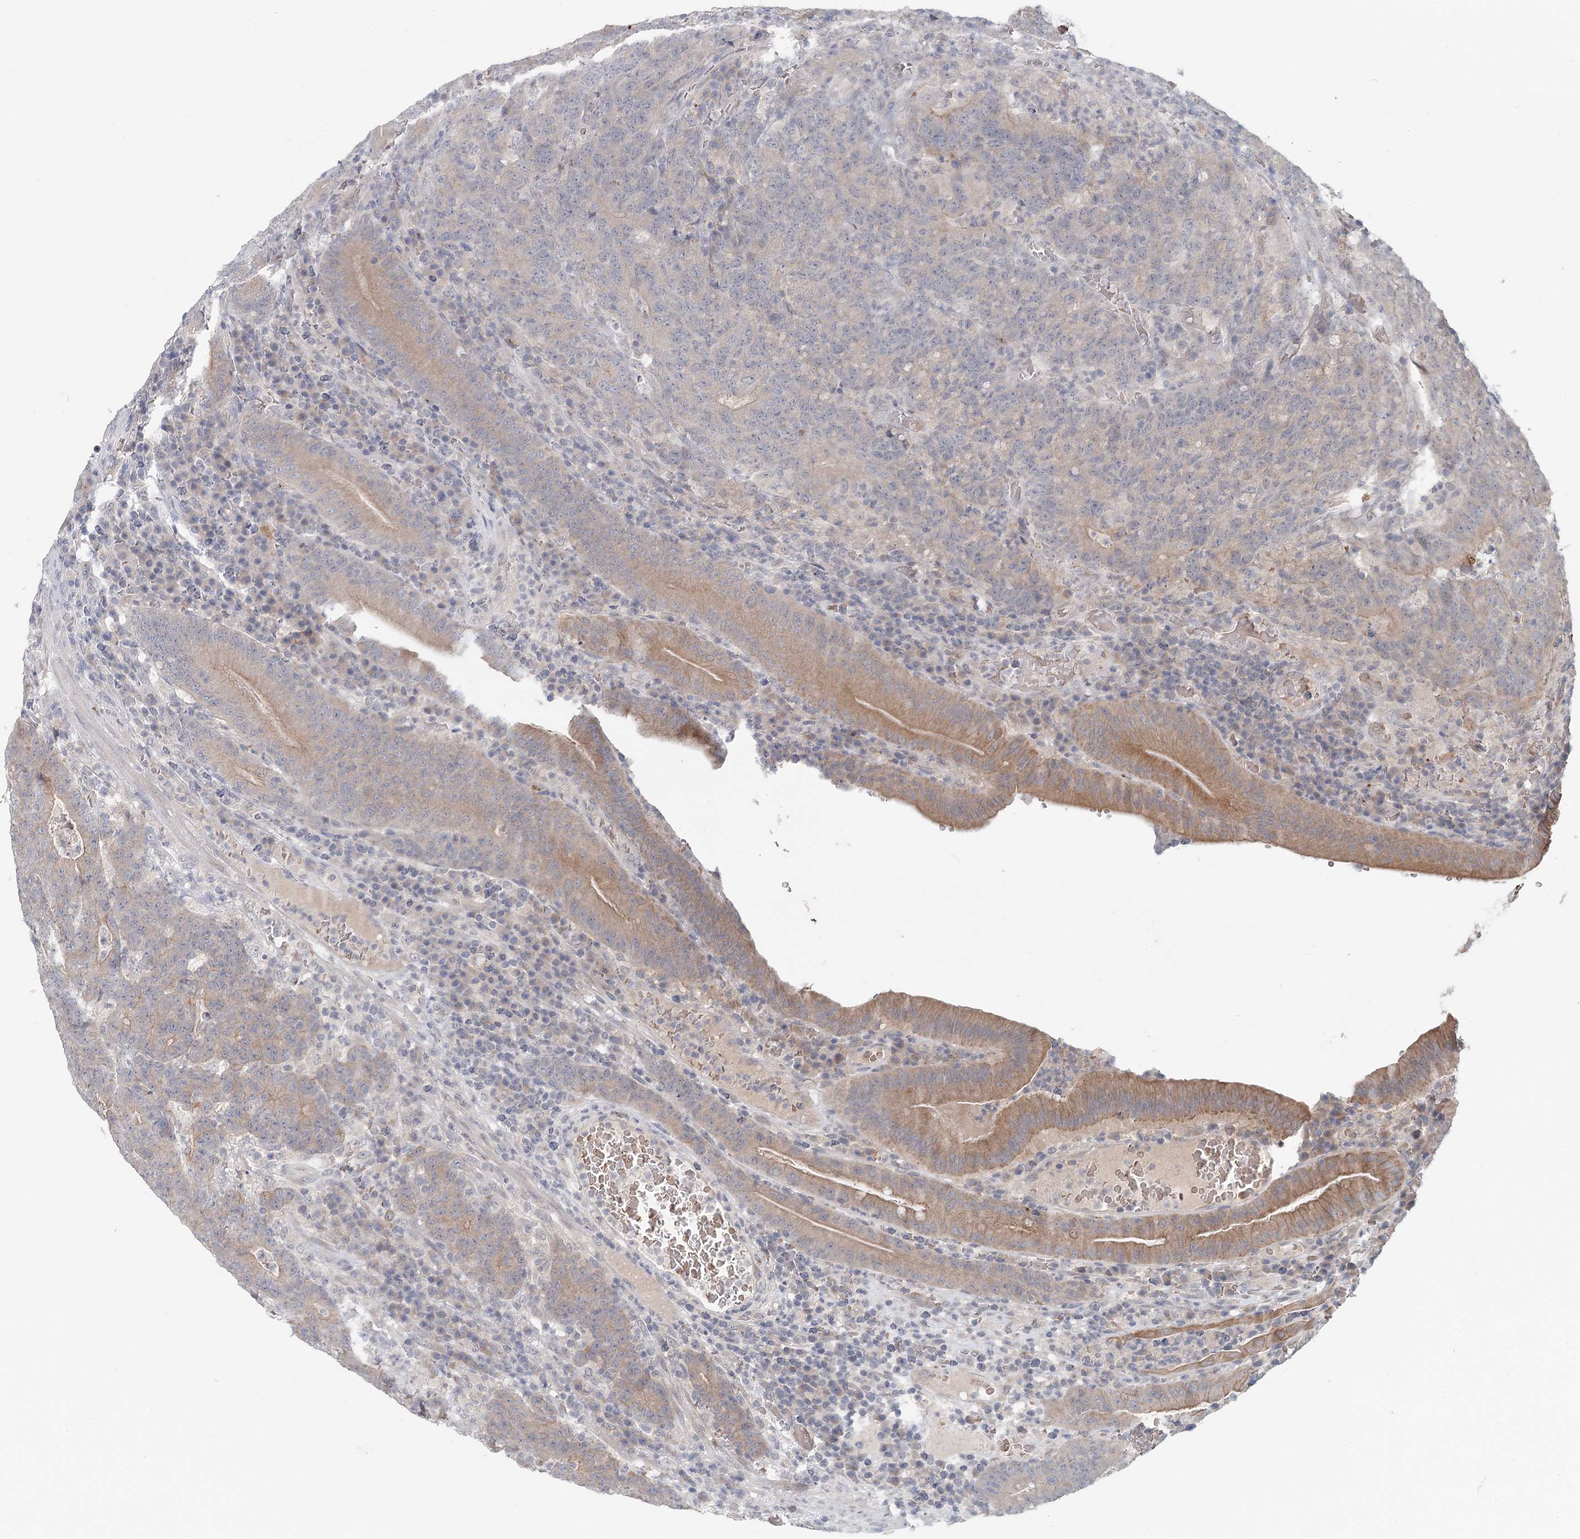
{"staining": {"intensity": "weak", "quantity": "25%-75%", "location": "cytoplasmic/membranous"}, "tissue": "colorectal cancer", "cell_type": "Tumor cells", "image_type": "cancer", "snomed": [{"axis": "morphology", "description": "Normal tissue, NOS"}, {"axis": "morphology", "description": "Adenocarcinoma, NOS"}, {"axis": "topography", "description": "Colon"}], "caption": "Tumor cells display low levels of weak cytoplasmic/membranous expression in approximately 25%-75% of cells in adenocarcinoma (colorectal). (DAB (3,3'-diaminobenzidine) = brown stain, brightfield microscopy at high magnification).", "gene": "FBXO7", "patient": {"sex": "female", "age": 75}}